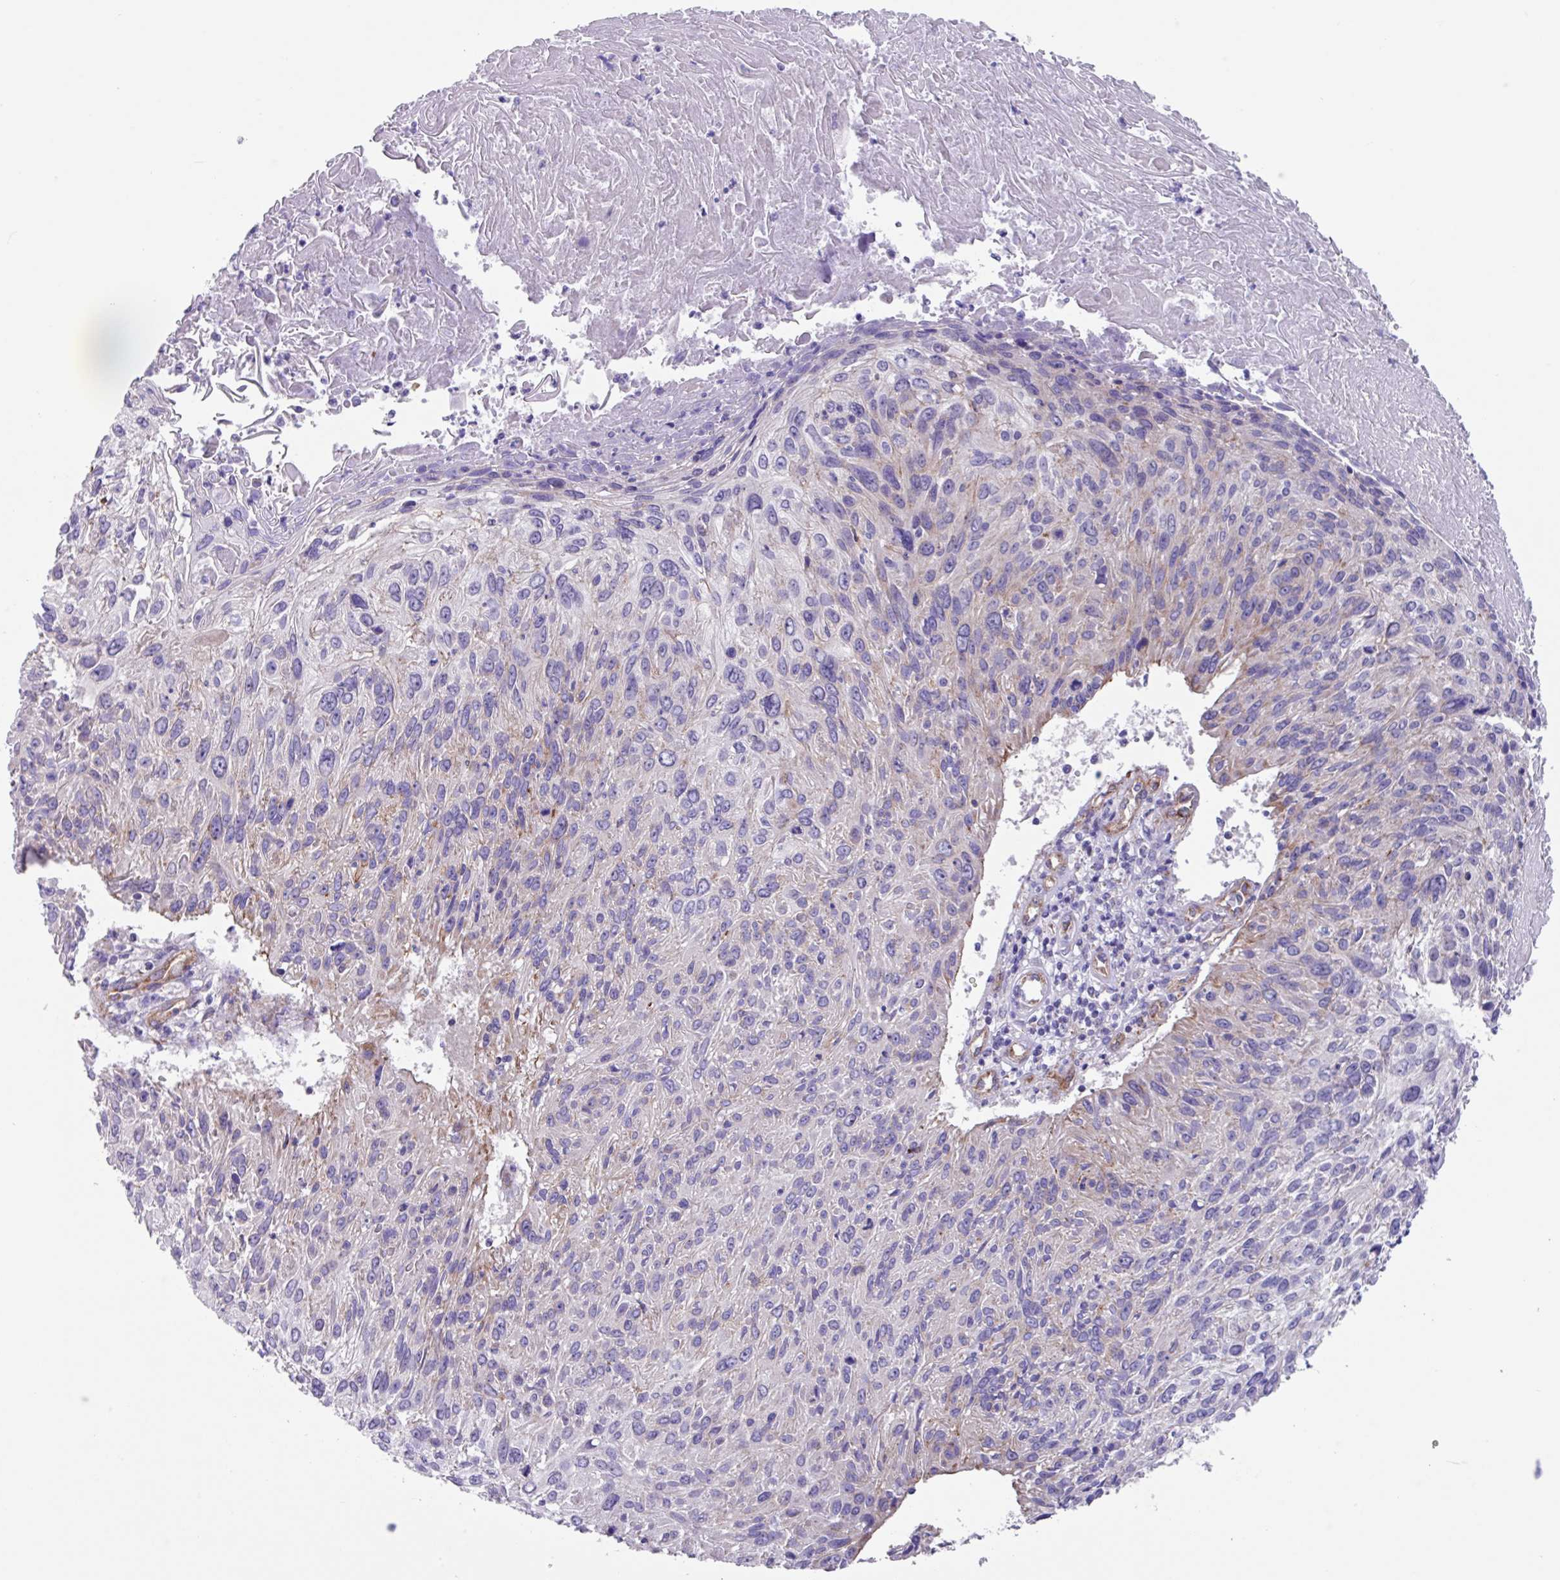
{"staining": {"intensity": "negative", "quantity": "none", "location": "none"}, "tissue": "cervical cancer", "cell_type": "Tumor cells", "image_type": "cancer", "snomed": [{"axis": "morphology", "description": "Squamous cell carcinoma, NOS"}, {"axis": "topography", "description": "Cervix"}], "caption": "This is a photomicrograph of IHC staining of cervical squamous cell carcinoma, which shows no staining in tumor cells.", "gene": "OTULIN", "patient": {"sex": "female", "age": 51}}